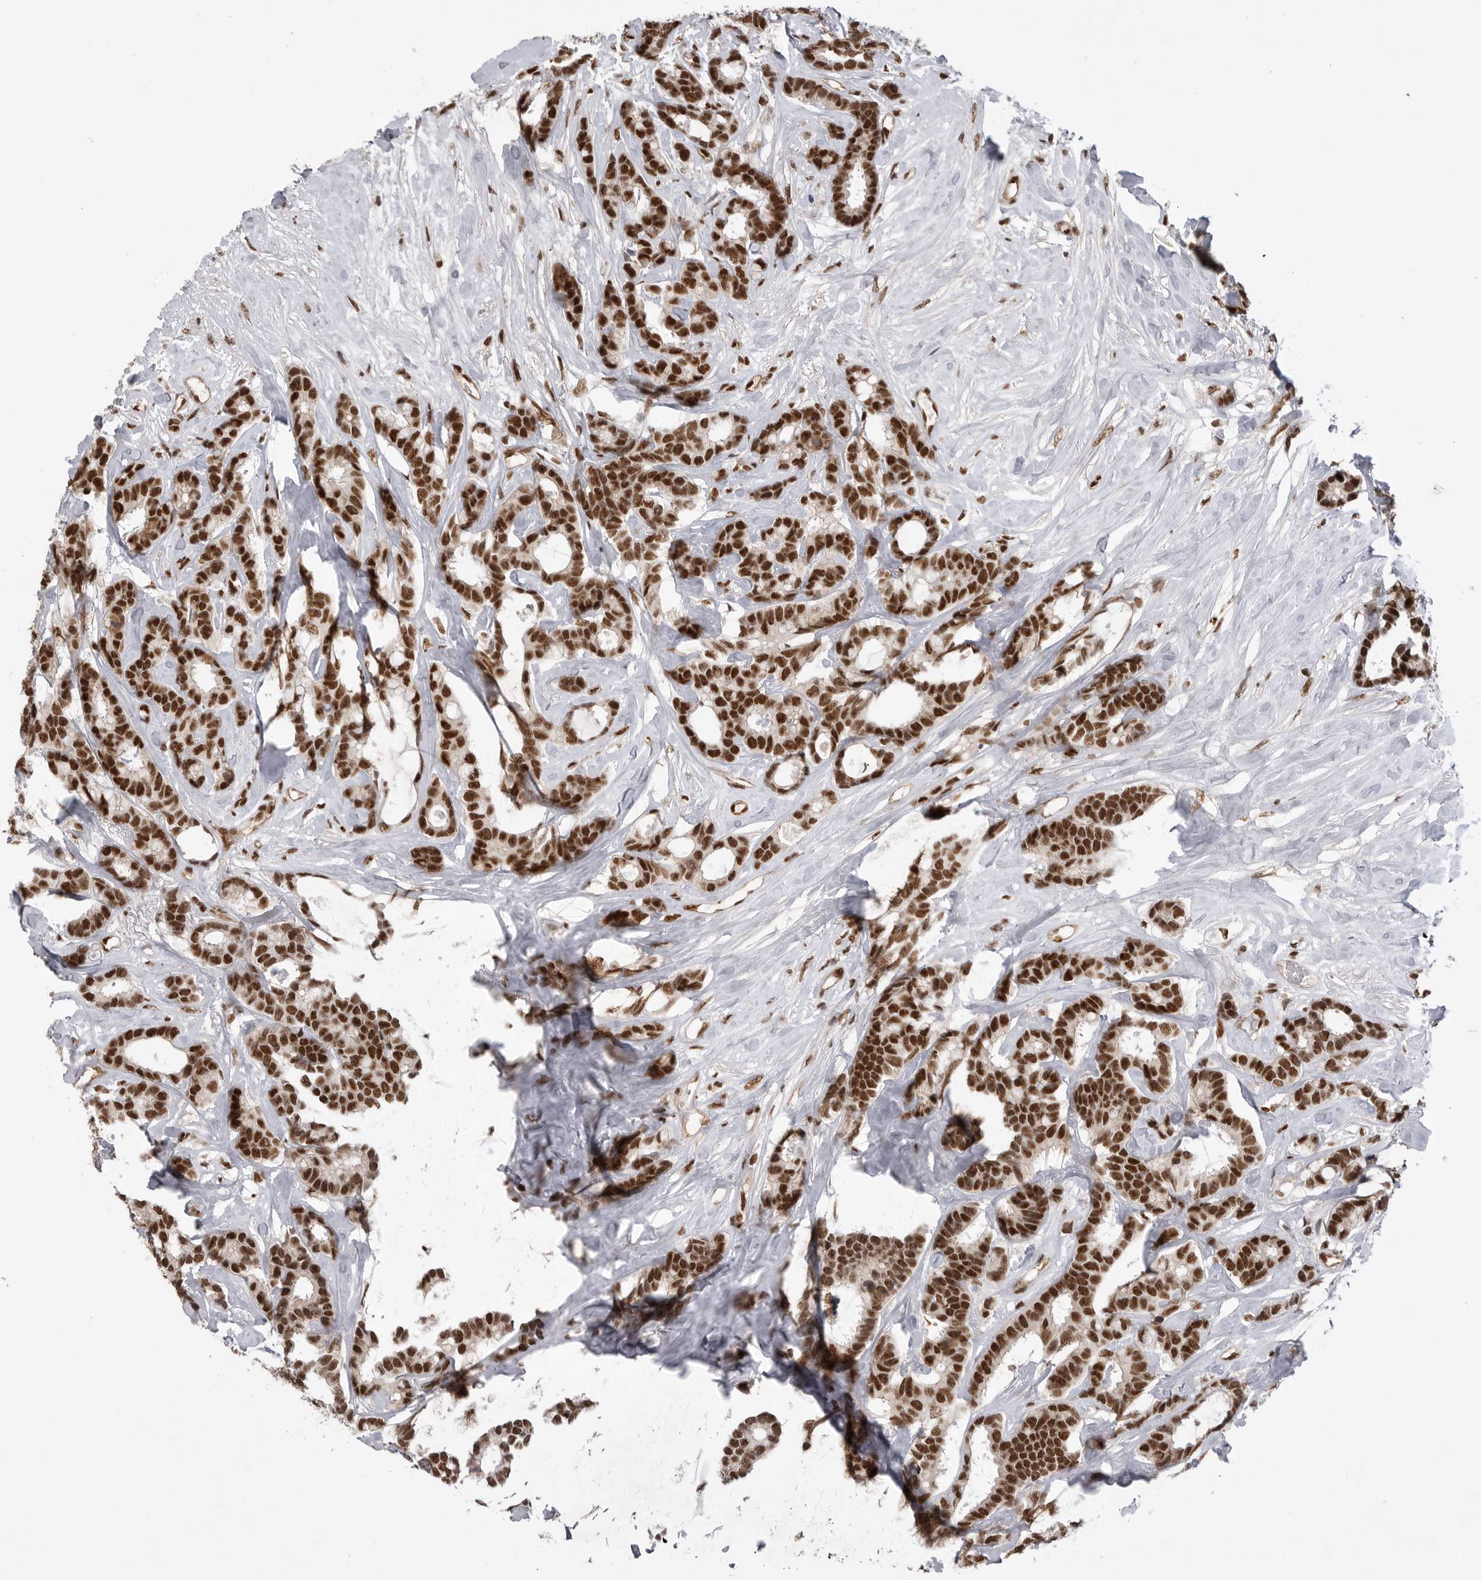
{"staining": {"intensity": "strong", "quantity": ">75%", "location": "nuclear"}, "tissue": "breast cancer", "cell_type": "Tumor cells", "image_type": "cancer", "snomed": [{"axis": "morphology", "description": "Duct carcinoma"}, {"axis": "topography", "description": "Breast"}], "caption": "Breast intraductal carcinoma stained with IHC reveals strong nuclear positivity in about >75% of tumor cells.", "gene": "PPP1R8", "patient": {"sex": "female", "age": 87}}